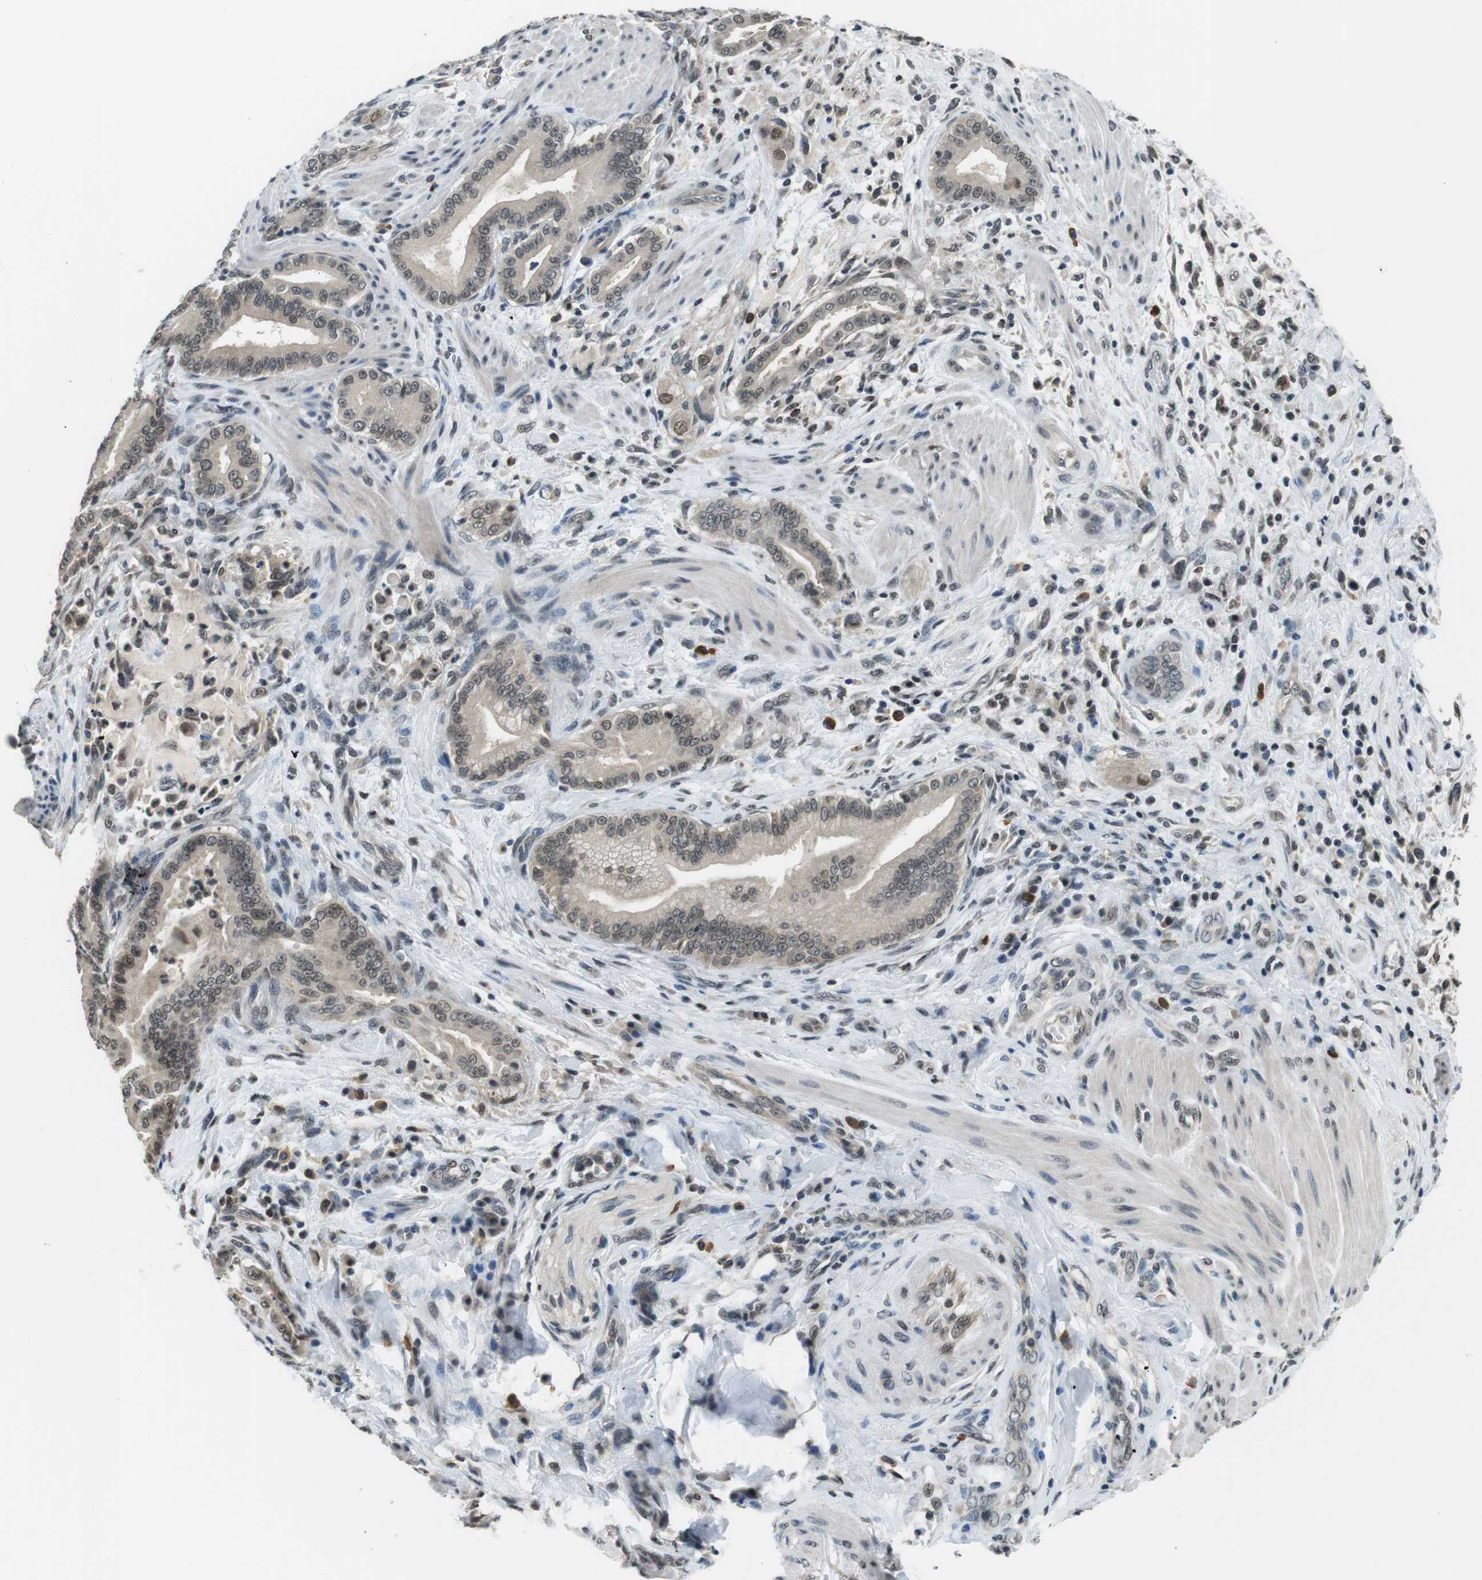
{"staining": {"intensity": "weak", "quantity": ">75%", "location": "cytoplasmic/membranous,nuclear"}, "tissue": "pancreatic cancer", "cell_type": "Tumor cells", "image_type": "cancer", "snomed": [{"axis": "morphology", "description": "Normal tissue, NOS"}, {"axis": "morphology", "description": "Adenocarcinoma, NOS"}, {"axis": "topography", "description": "Pancreas"}], "caption": "Protein positivity by immunohistochemistry exhibits weak cytoplasmic/membranous and nuclear staining in approximately >75% of tumor cells in pancreatic cancer. (brown staining indicates protein expression, while blue staining denotes nuclei).", "gene": "NEK4", "patient": {"sex": "male", "age": 63}}